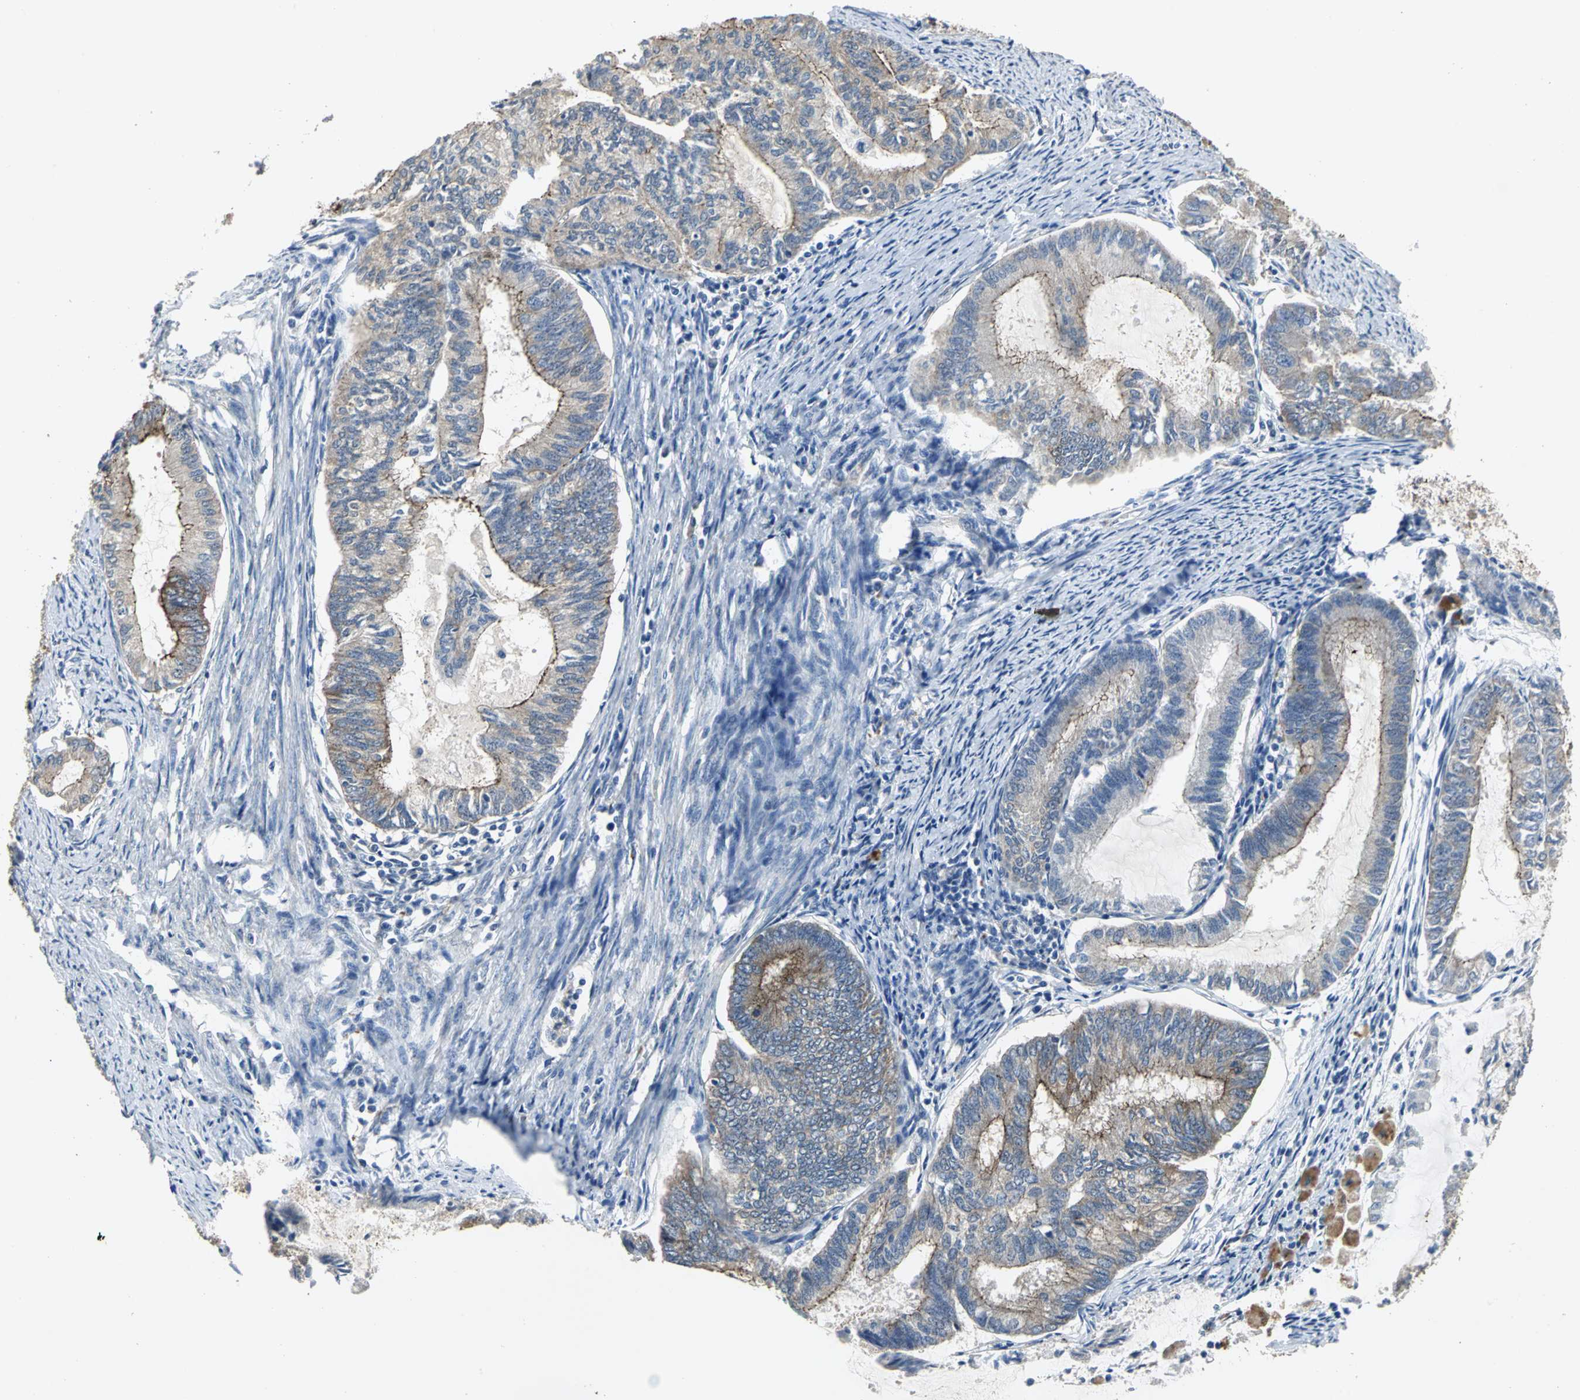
{"staining": {"intensity": "weak", "quantity": ">75%", "location": "cytoplasmic/membranous"}, "tissue": "endometrial cancer", "cell_type": "Tumor cells", "image_type": "cancer", "snomed": [{"axis": "morphology", "description": "Adenocarcinoma, NOS"}, {"axis": "topography", "description": "Endometrium"}], "caption": "This micrograph exhibits endometrial adenocarcinoma stained with IHC to label a protein in brown. The cytoplasmic/membranous of tumor cells show weak positivity for the protein. Nuclei are counter-stained blue.", "gene": "OCLN", "patient": {"sex": "female", "age": 86}}